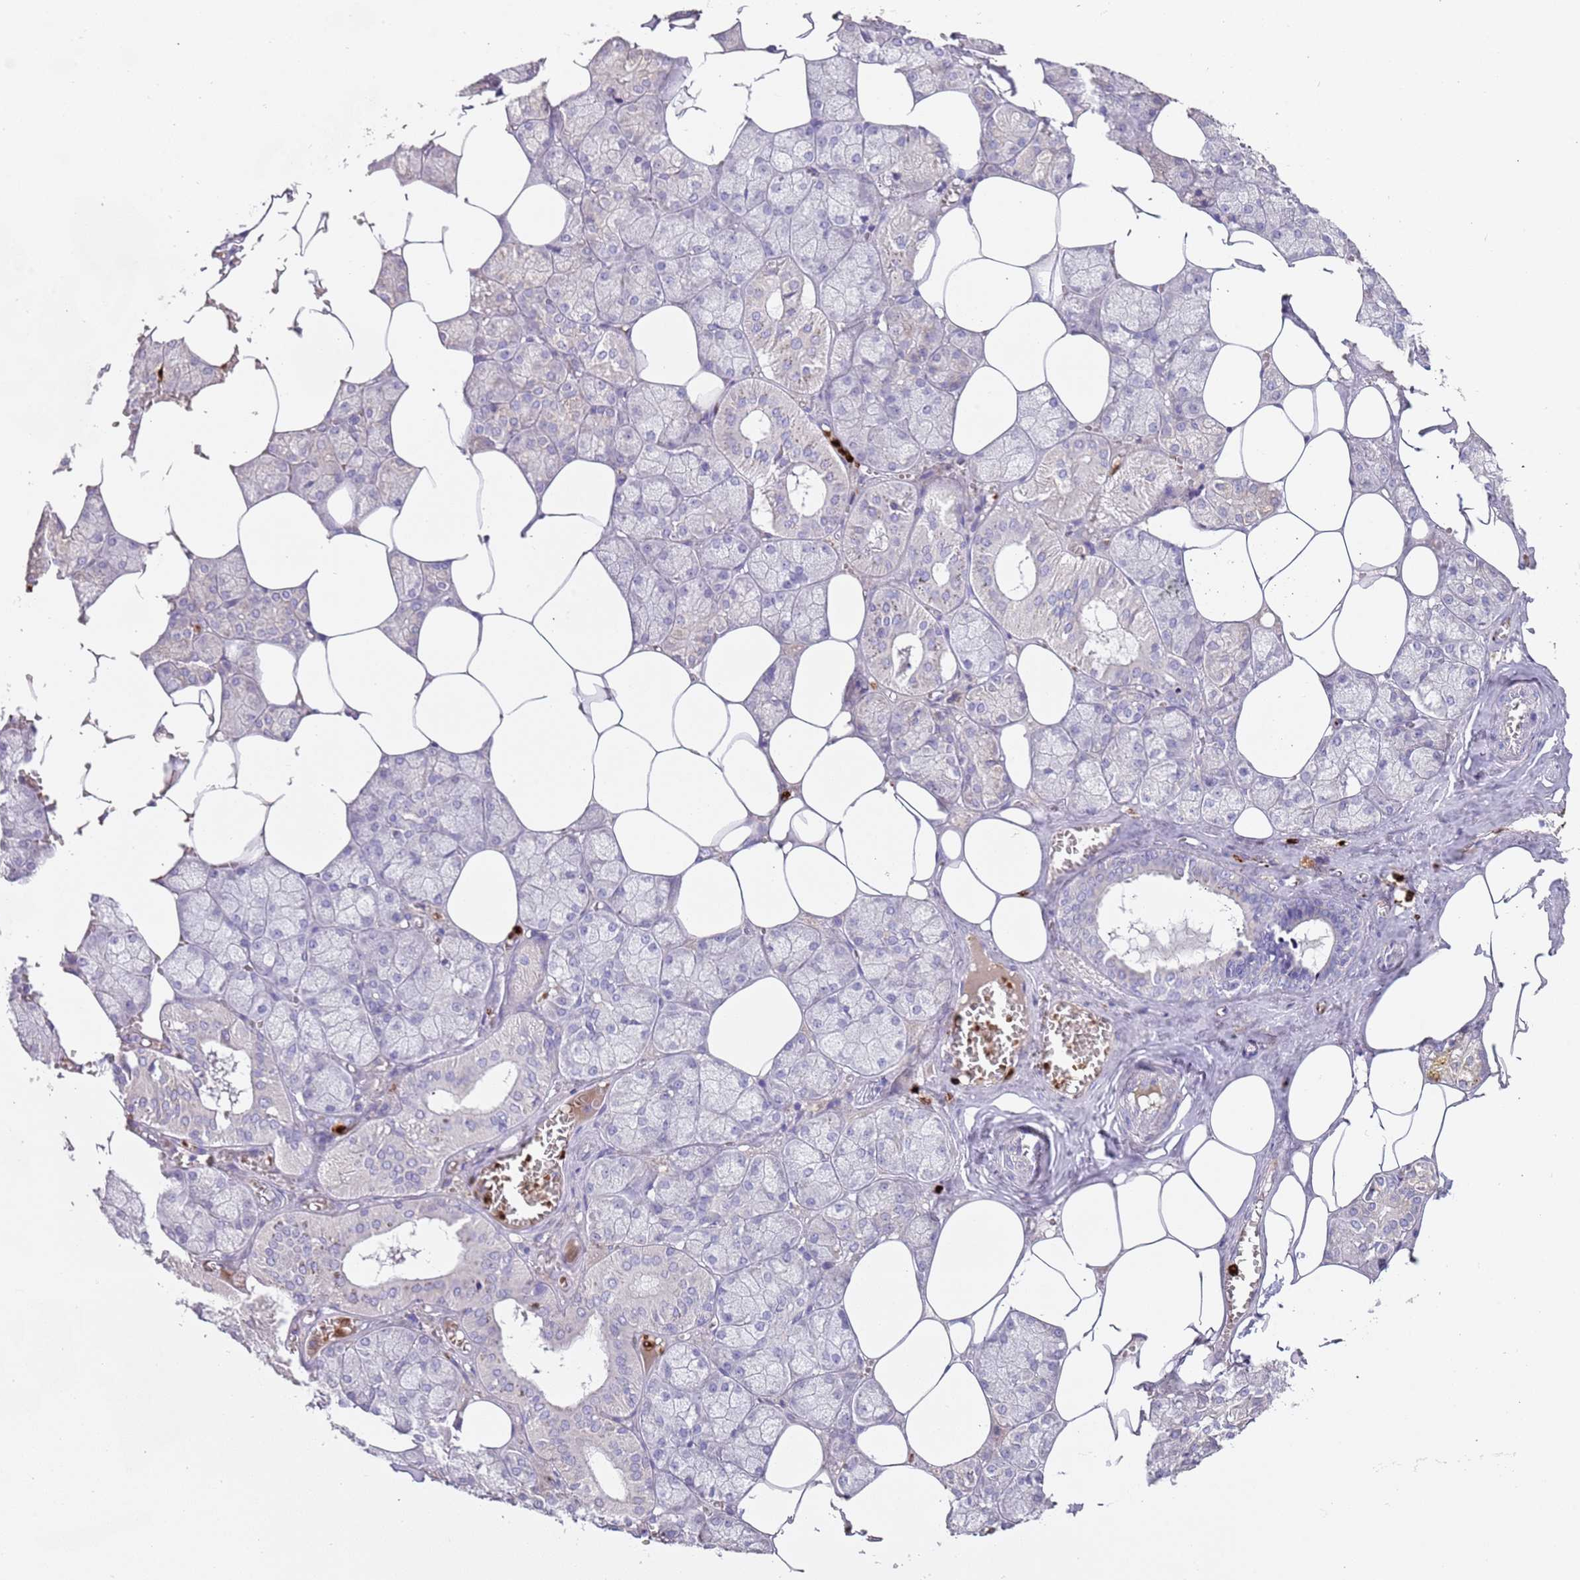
{"staining": {"intensity": "negative", "quantity": "none", "location": "none"}, "tissue": "salivary gland", "cell_type": "Glandular cells", "image_type": "normal", "snomed": [{"axis": "morphology", "description": "Normal tissue, NOS"}, {"axis": "topography", "description": "Salivary gland"}], "caption": "Image shows no protein positivity in glandular cells of benign salivary gland.", "gene": "TMEM251", "patient": {"sex": "male", "age": 62}}